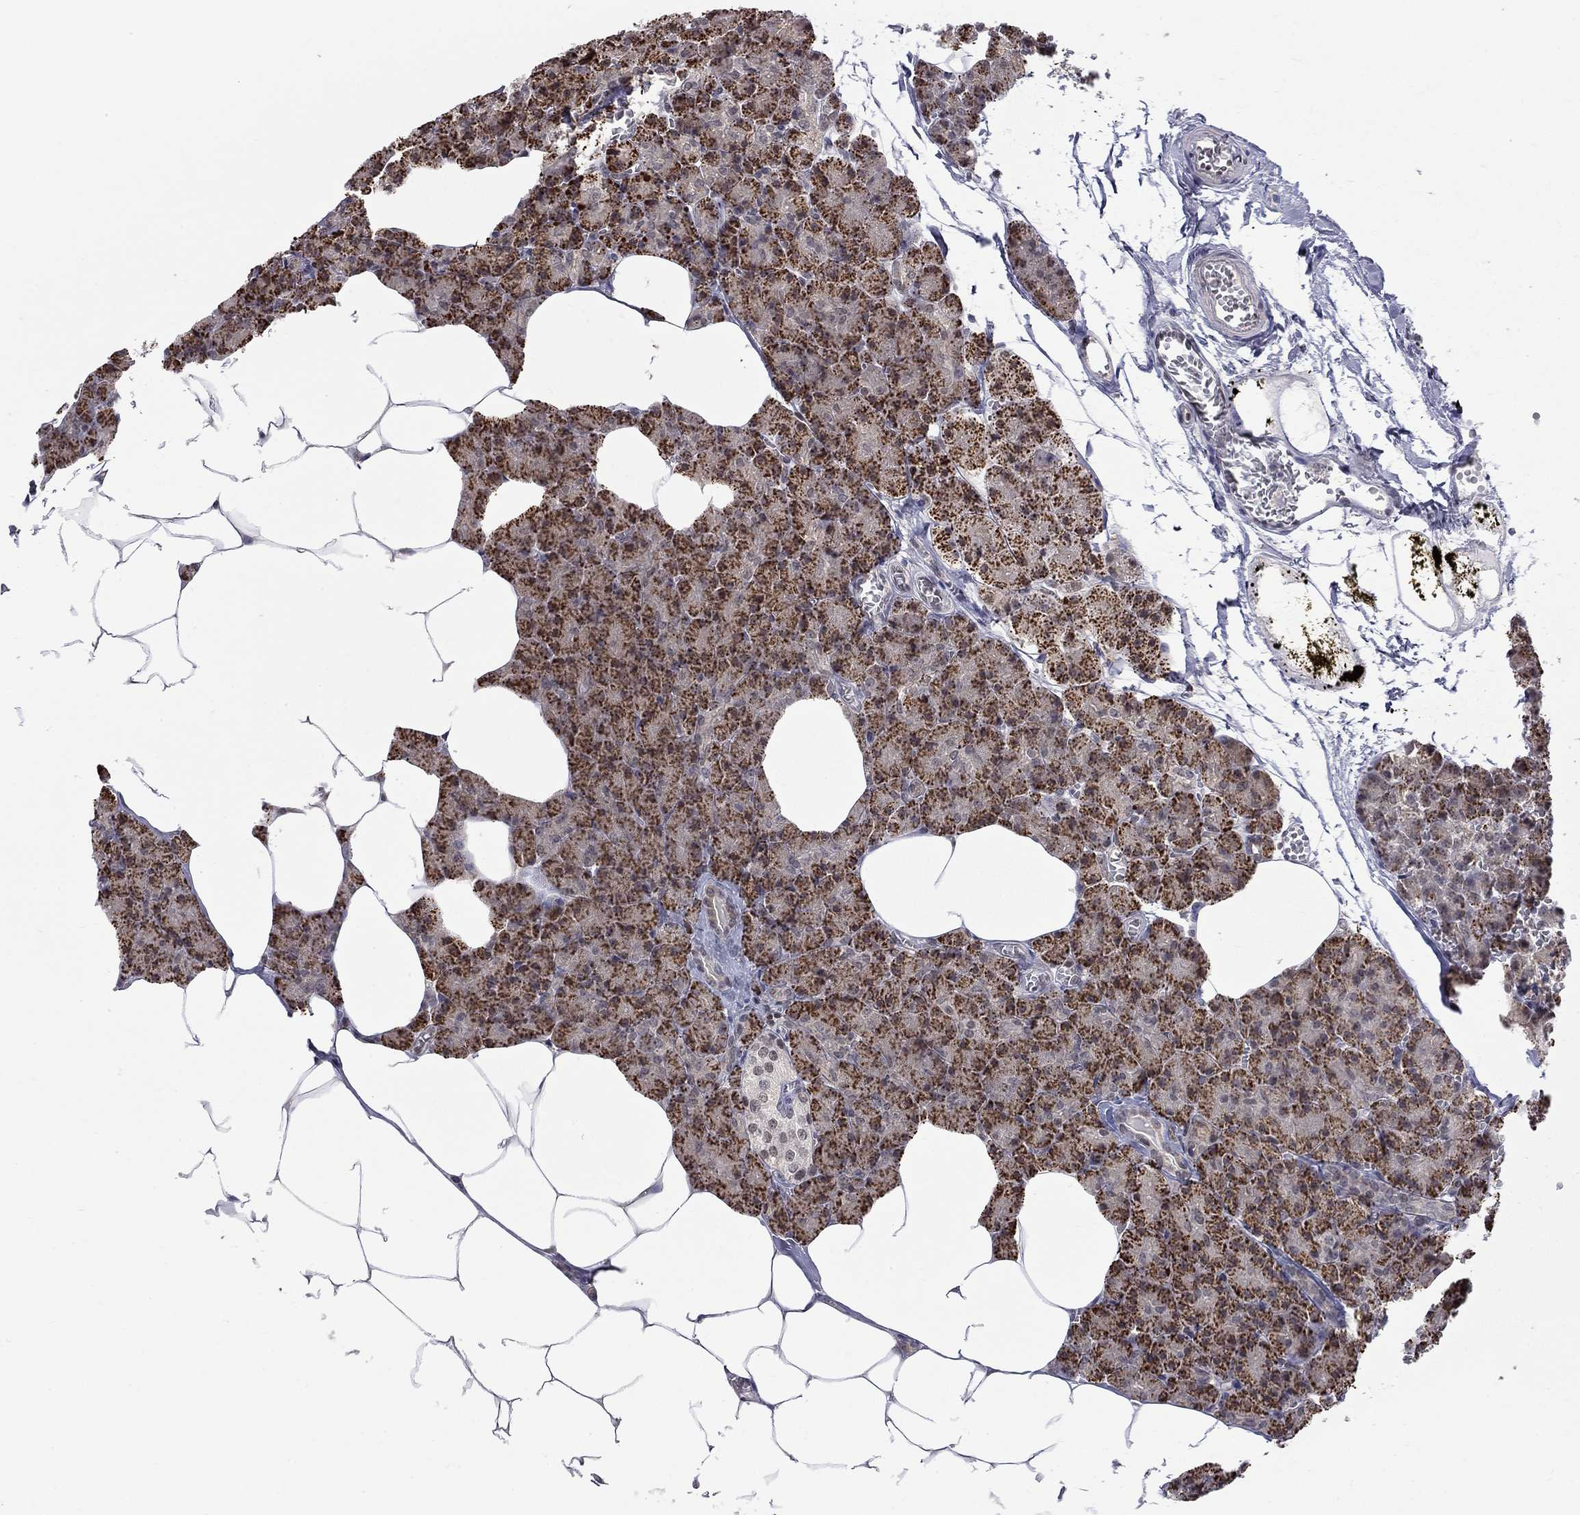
{"staining": {"intensity": "moderate", "quantity": ">75%", "location": "cytoplasmic/membranous"}, "tissue": "pancreas", "cell_type": "Exocrine glandular cells", "image_type": "normal", "snomed": [{"axis": "morphology", "description": "Normal tissue, NOS"}, {"axis": "topography", "description": "Pancreas"}], "caption": "High-power microscopy captured an immunohistochemistry (IHC) image of normal pancreas, revealing moderate cytoplasmic/membranous expression in approximately >75% of exocrine glandular cells.", "gene": "RFWD3", "patient": {"sex": "female", "age": 45}}